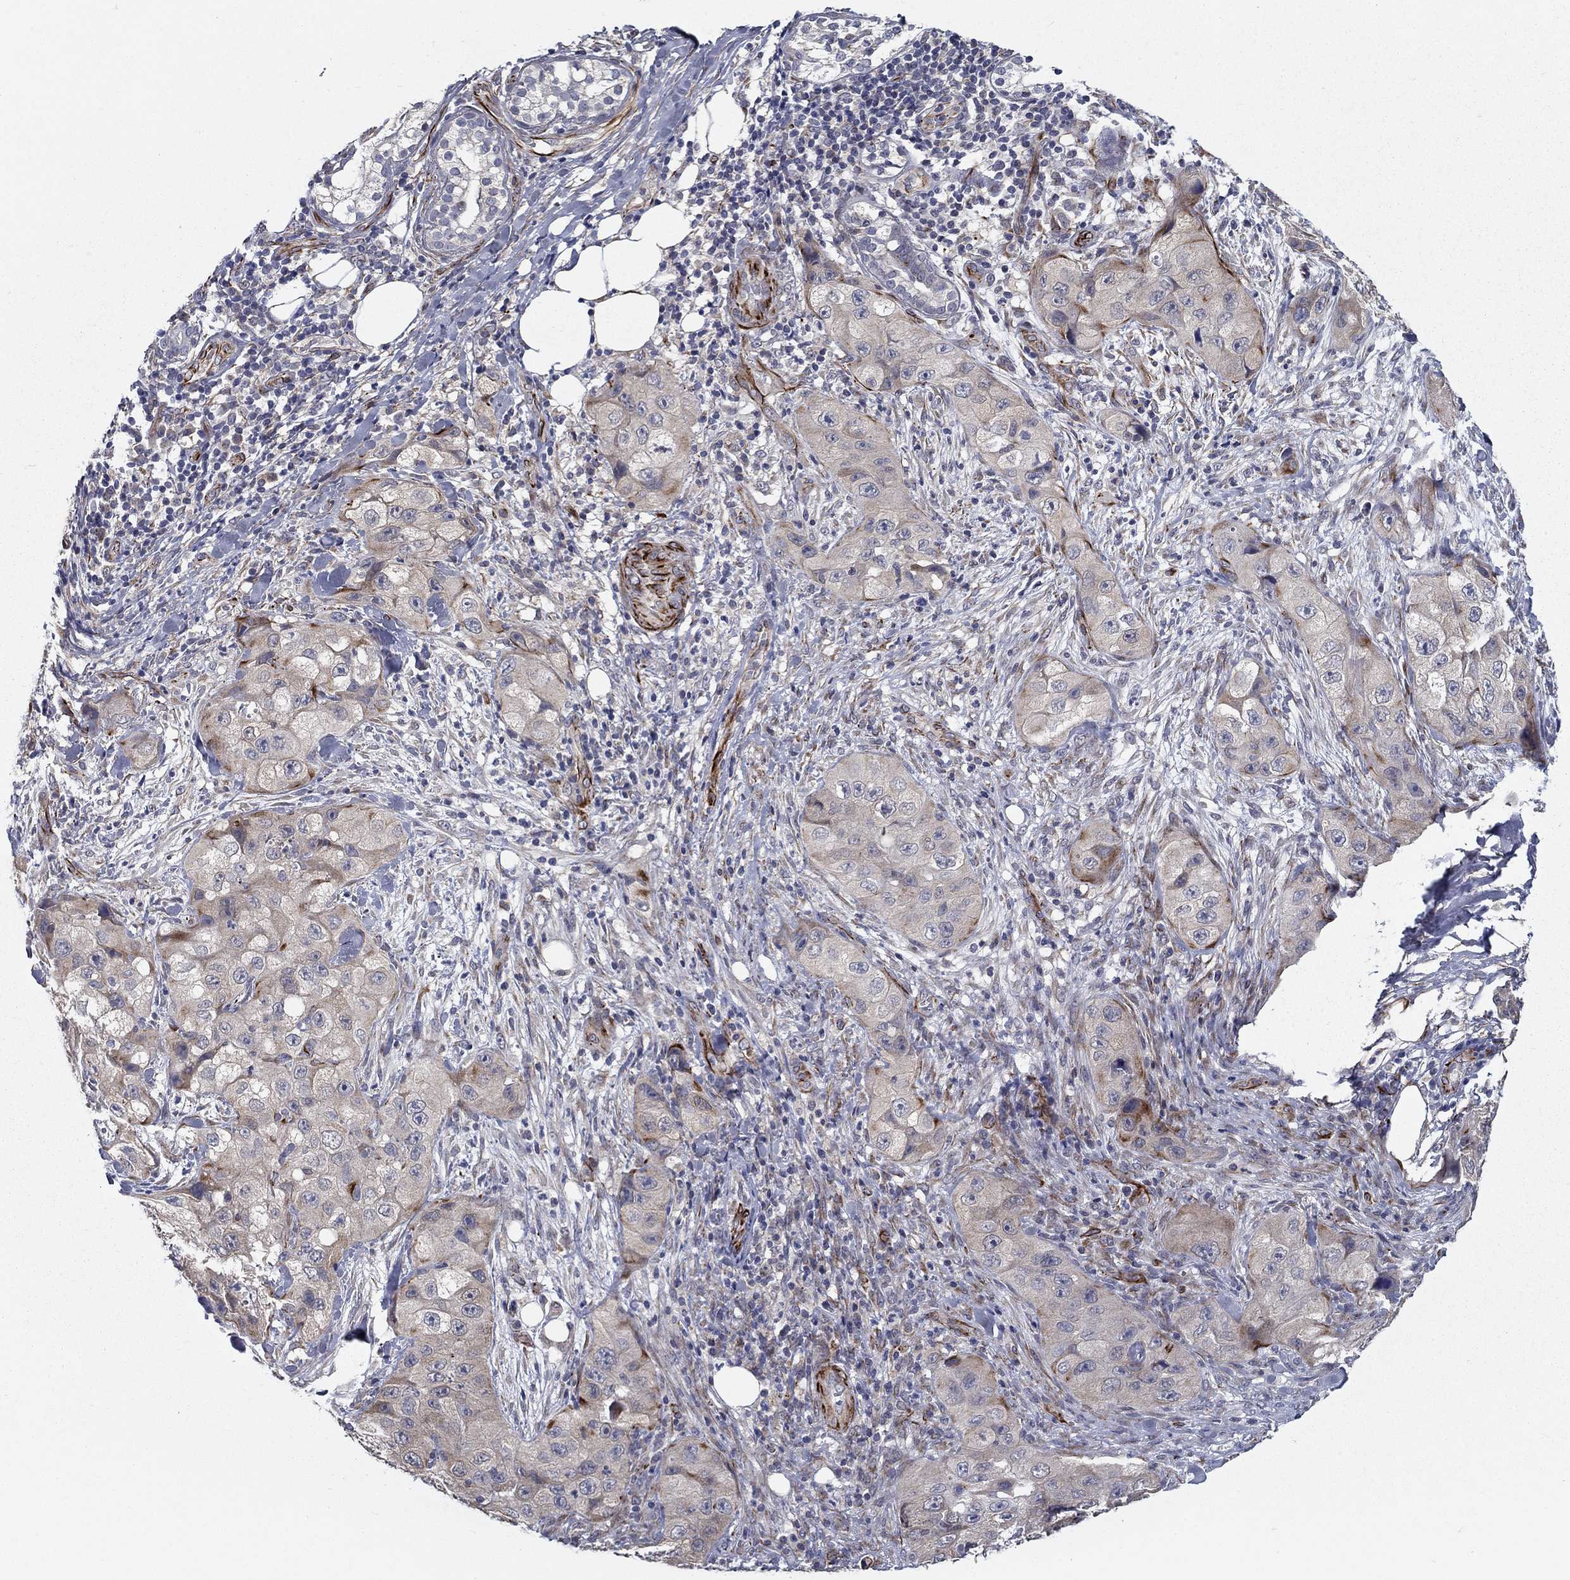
{"staining": {"intensity": "moderate", "quantity": "<25%", "location": "cytoplasmic/membranous"}, "tissue": "skin cancer", "cell_type": "Tumor cells", "image_type": "cancer", "snomed": [{"axis": "morphology", "description": "Squamous cell carcinoma, NOS"}, {"axis": "topography", "description": "Skin"}, {"axis": "topography", "description": "Subcutis"}], "caption": "Squamous cell carcinoma (skin) stained with immunohistochemistry (IHC) reveals moderate cytoplasmic/membranous staining in about <25% of tumor cells.", "gene": "LACTB2", "patient": {"sex": "male", "age": 73}}